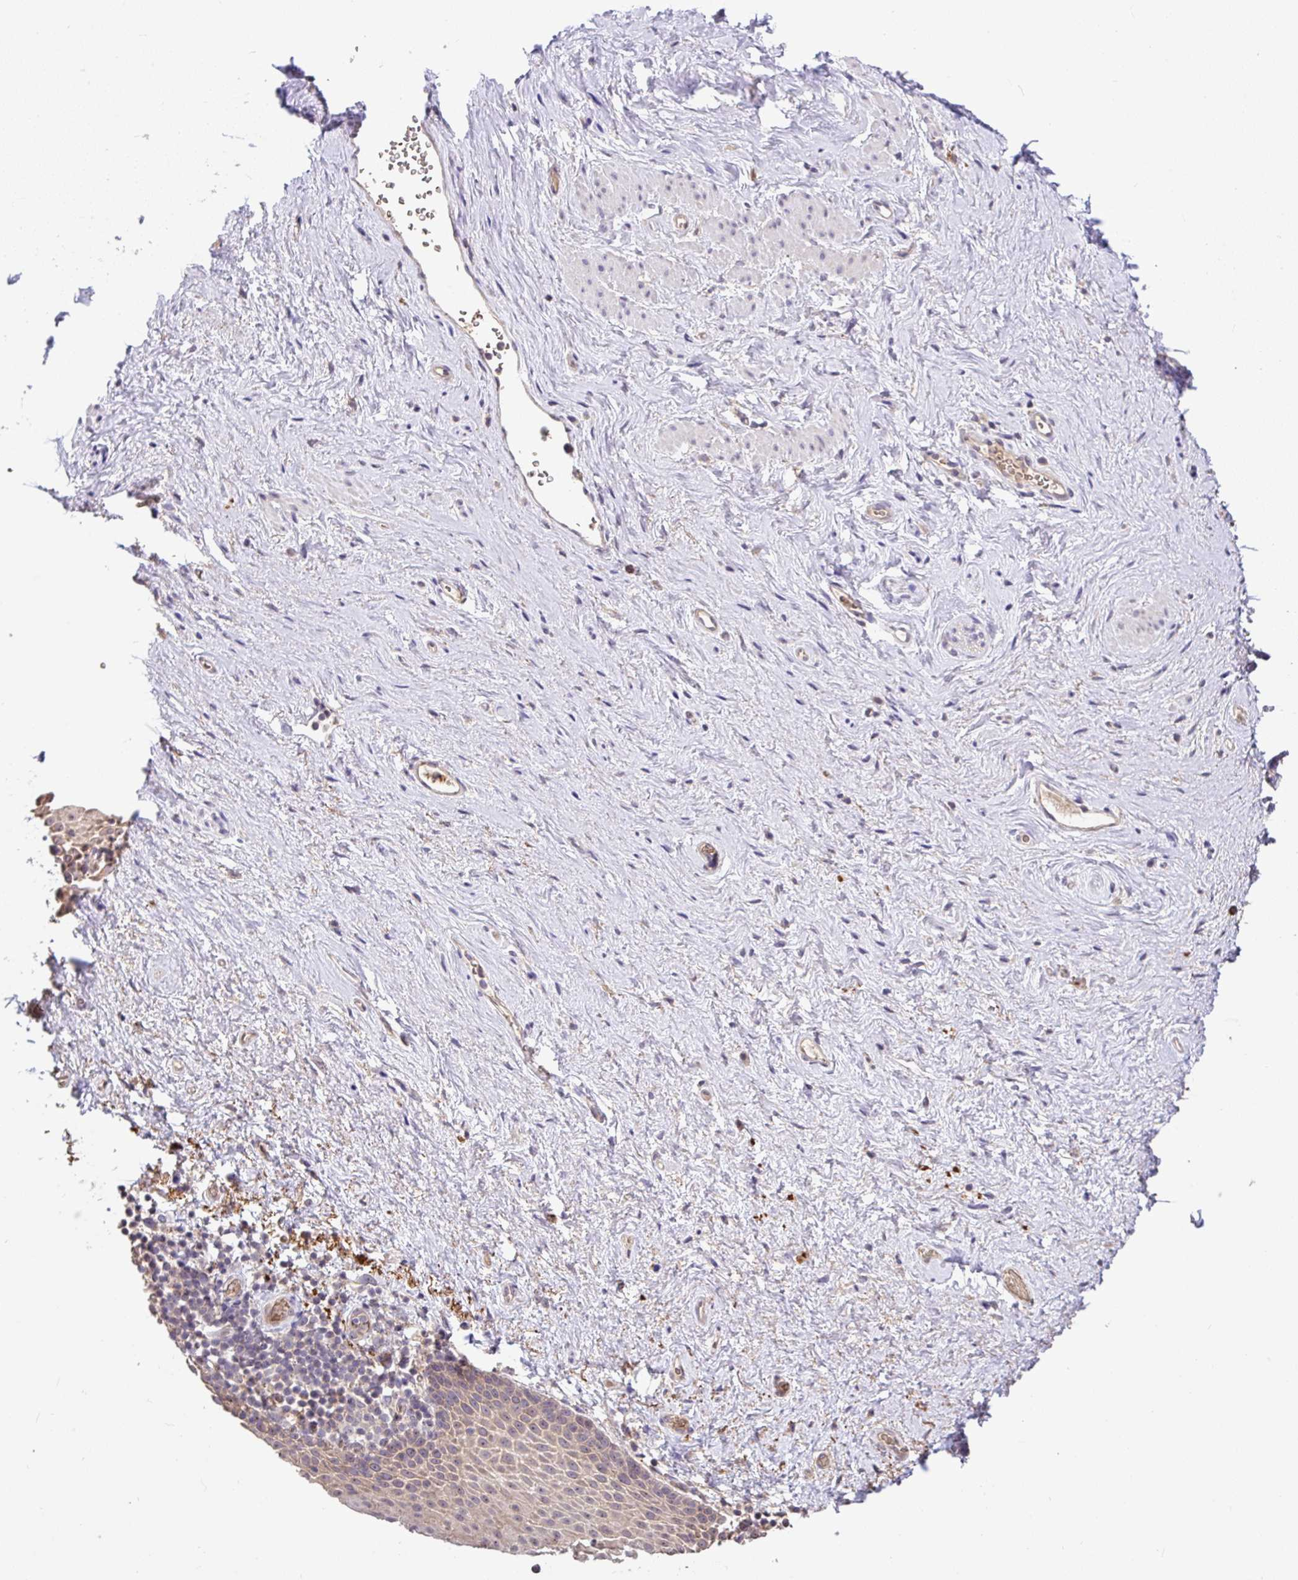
{"staining": {"intensity": "weak", "quantity": "<25%", "location": "cytoplasmic/membranous,nuclear"}, "tissue": "vagina", "cell_type": "Squamous epithelial cells", "image_type": "normal", "snomed": [{"axis": "morphology", "description": "Normal tissue, NOS"}, {"axis": "topography", "description": "Vagina"}], "caption": "A high-resolution micrograph shows immunohistochemistry (IHC) staining of benign vagina, which demonstrates no significant staining in squamous epithelial cells.", "gene": "C1QTNF9B", "patient": {"sex": "female", "age": 61}}